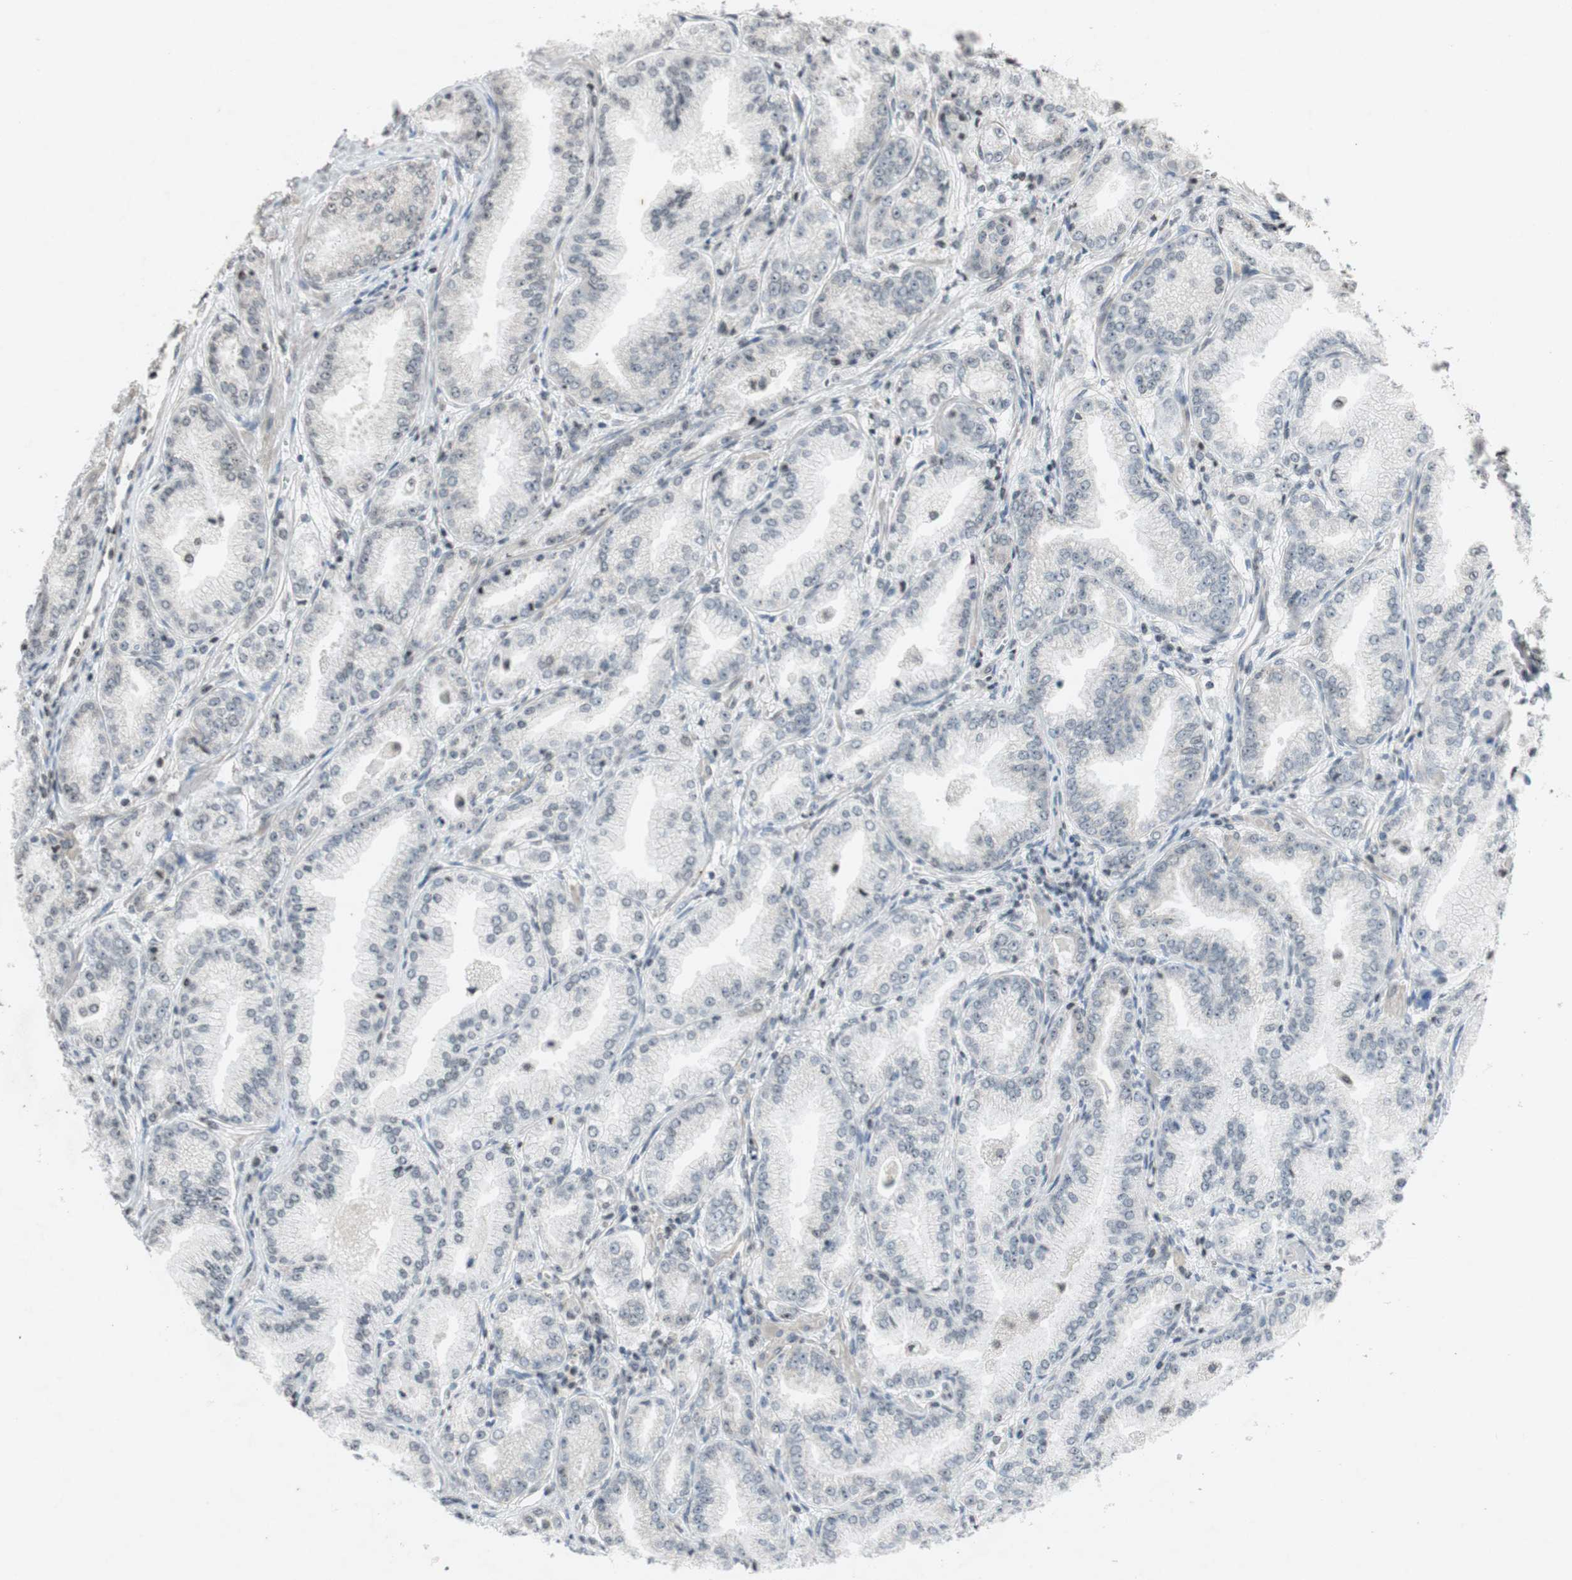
{"staining": {"intensity": "negative", "quantity": "none", "location": "none"}, "tissue": "prostate cancer", "cell_type": "Tumor cells", "image_type": "cancer", "snomed": [{"axis": "morphology", "description": "Adenocarcinoma, High grade"}, {"axis": "topography", "description": "Prostate"}], "caption": "The IHC image has no significant expression in tumor cells of prostate adenocarcinoma (high-grade) tissue.", "gene": "MCM6", "patient": {"sex": "male", "age": 61}}